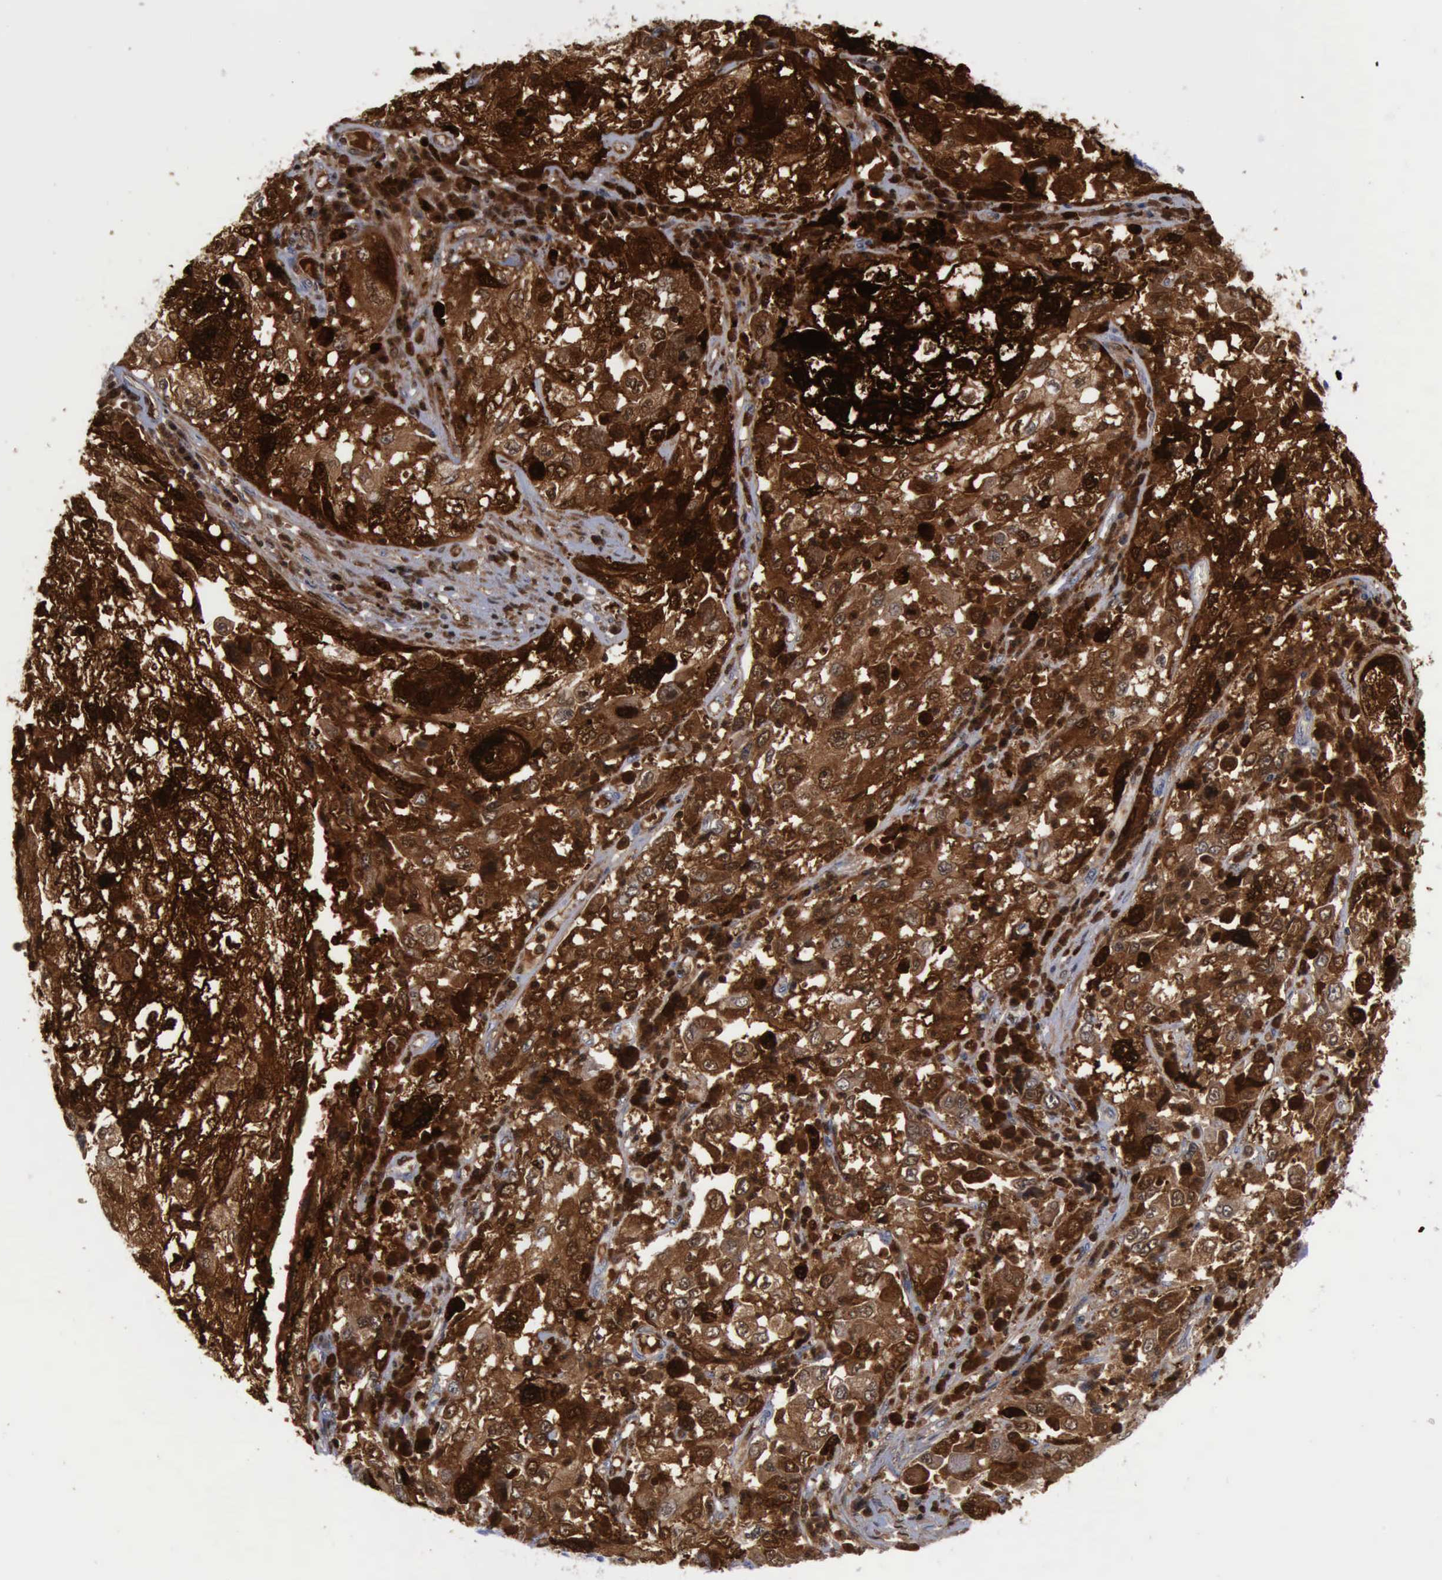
{"staining": {"intensity": "strong", "quantity": ">75%", "location": "cytoplasmic/membranous"}, "tissue": "cervical cancer", "cell_type": "Tumor cells", "image_type": "cancer", "snomed": [{"axis": "morphology", "description": "Squamous cell carcinoma, NOS"}, {"axis": "topography", "description": "Cervix"}], "caption": "Human squamous cell carcinoma (cervical) stained for a protein (brown) reveals strong cytoplasmic/membranous positive positivity in about >75% of tumor cells.", "gene": "CSTA", "patient": {"sex": "female", "age": 36}}